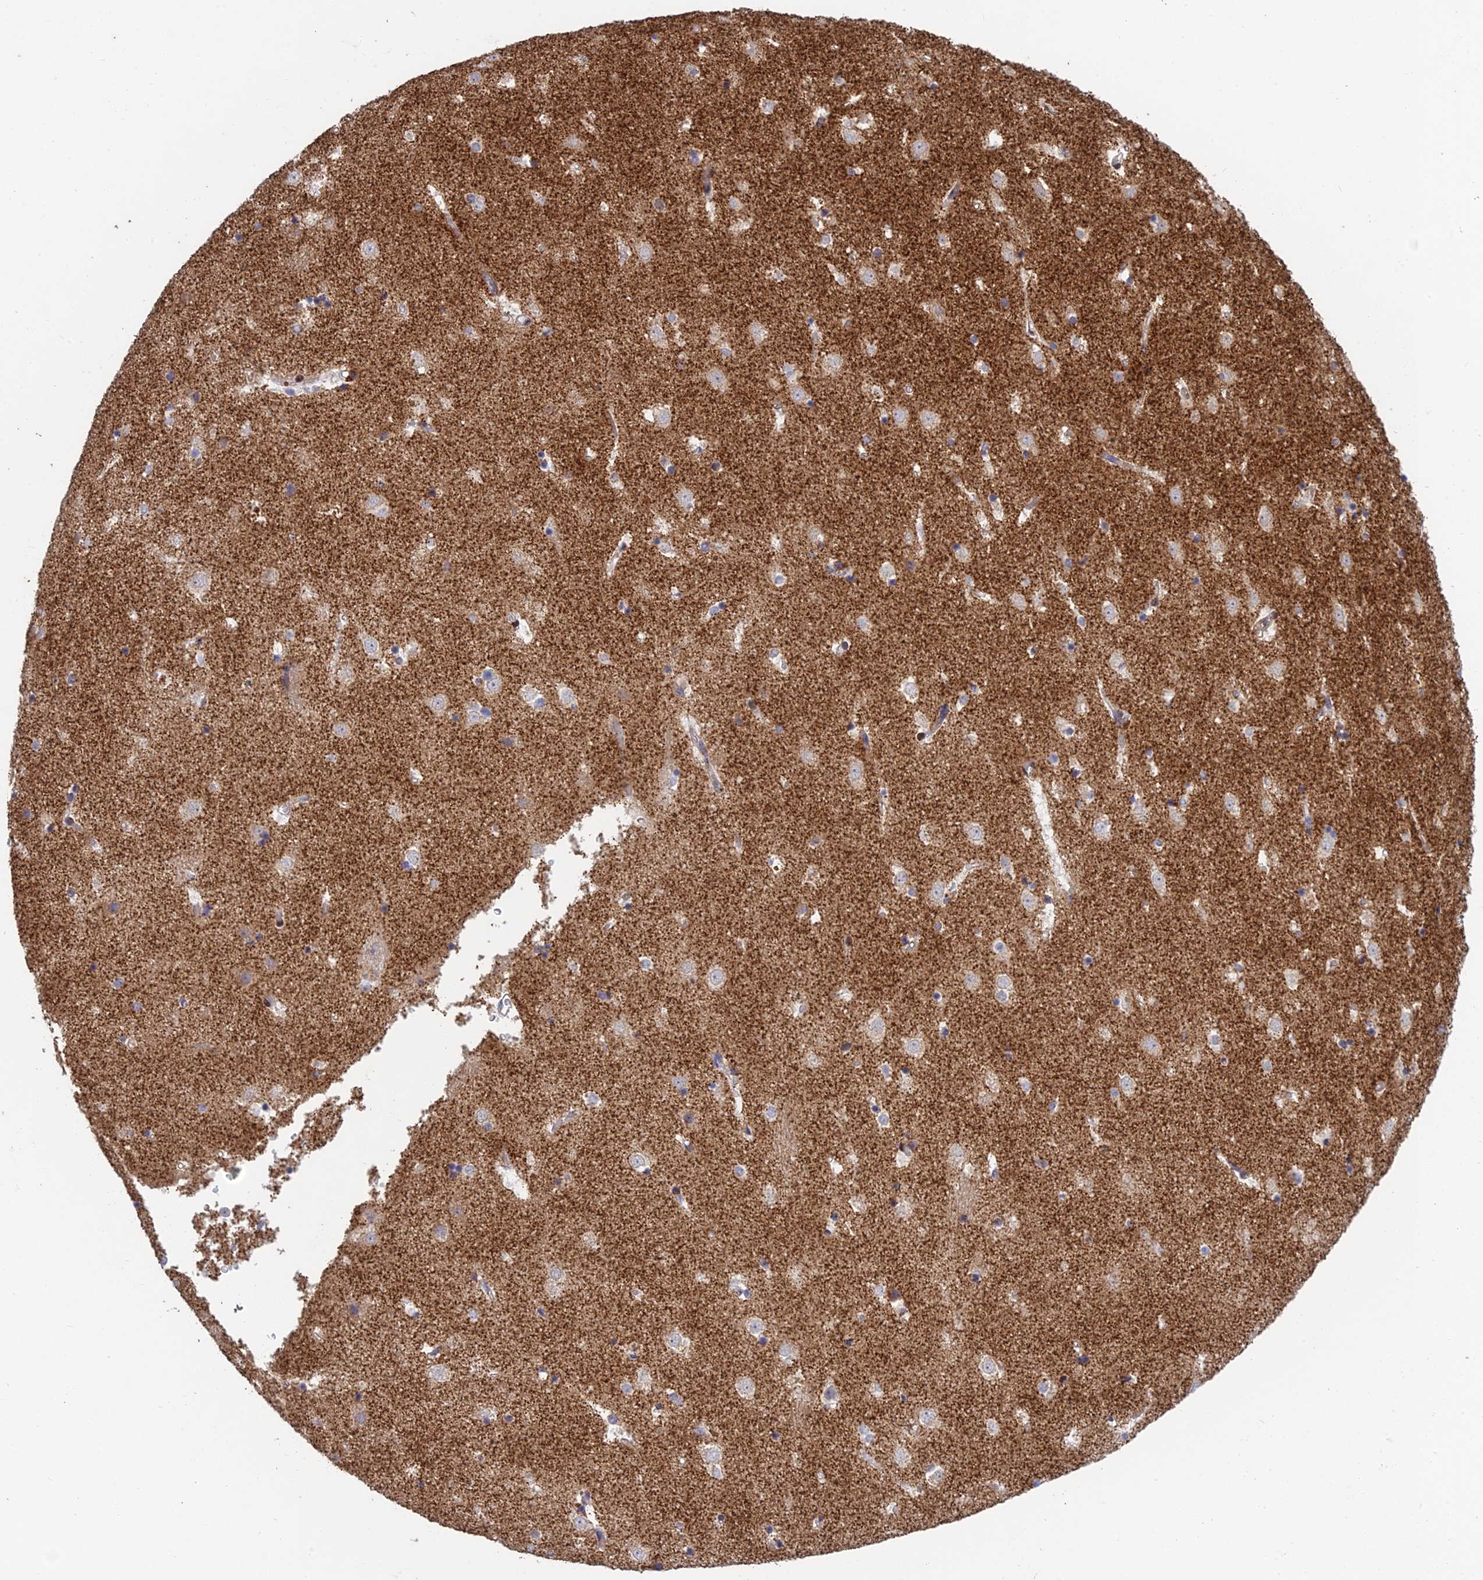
{"staining": {"intensity": "negative", "quantity": "none", "location": "none"}, "tissue": "caudate", "cell_type": "Glial cells", "image_type": "normal", "snomed": [{"axis": "morphology", "description": "Normal tissue, NOS"}, {"axis": "topography", "description": "Lateral ventricle wall"}], "caption": "There is no significant positivity in glial cells of caudate. The staining is performed using DAB brown chromogen with nuclei counter-stained in using hematoxylin.", "gene": "FOXS1", "patient": {"sex": "female", "age": 52}}